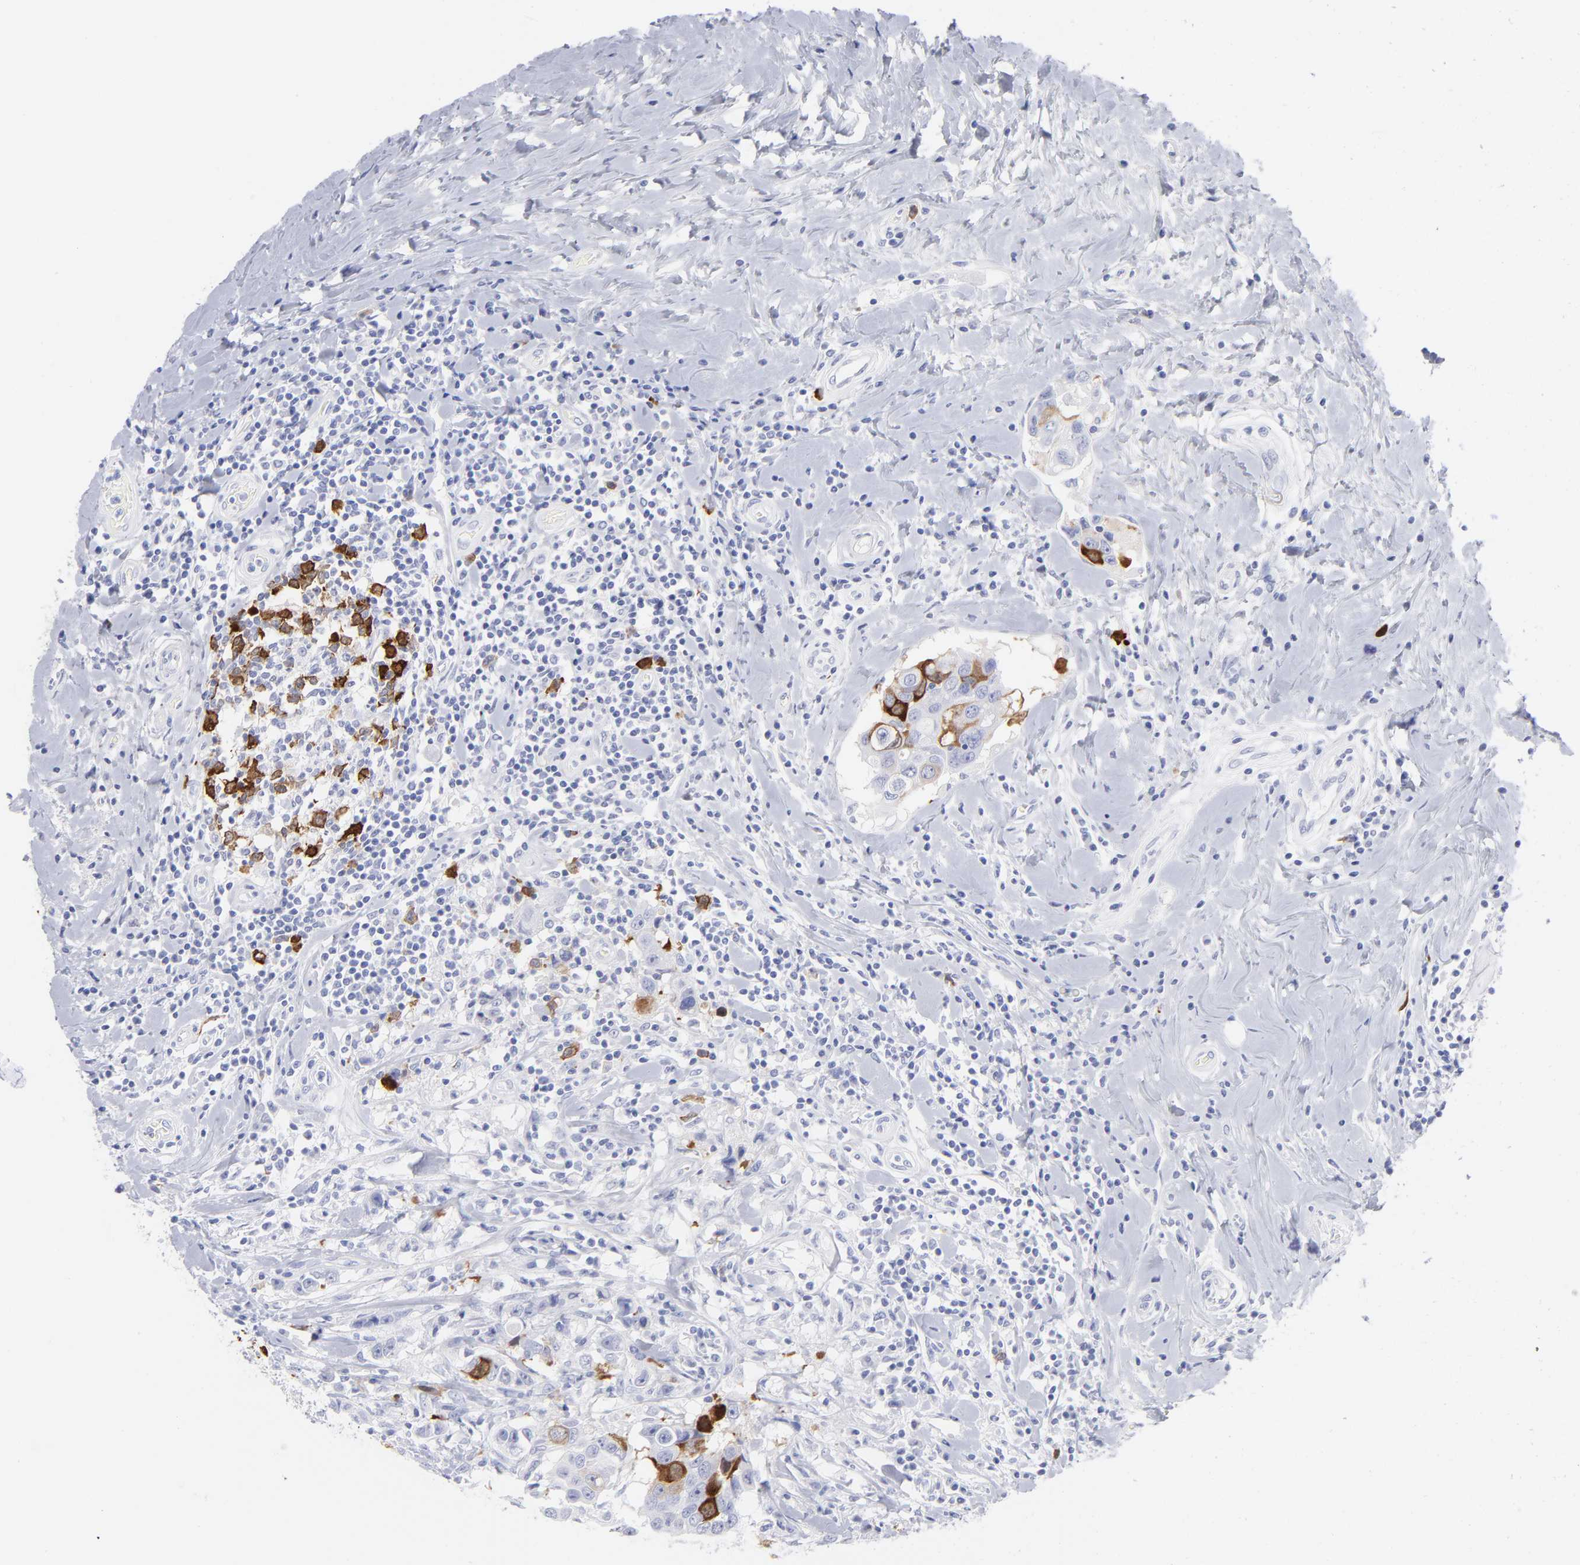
{"staining": {"intensity": "moderate", "quantity": "25%-75%", "location": "cytoplasmic/membranous"}, "tissue": "breast cancer", "cell_type": "Tumor cells", "image_type": "cancer", "snomed": [{"axis": "morphology", "description": "Duct carcinoma"}, {"axis": "topography", "description": "Breast"}], "caption": "Human invasive ductal carcinoma (breast) stained with a brown dye exhibits moderate cytoplasmic/membranous positive staining in about 25%-75% of tumor cells.", "gene": "CCNB1", "patient": {"sex": "female", "age": 27}}